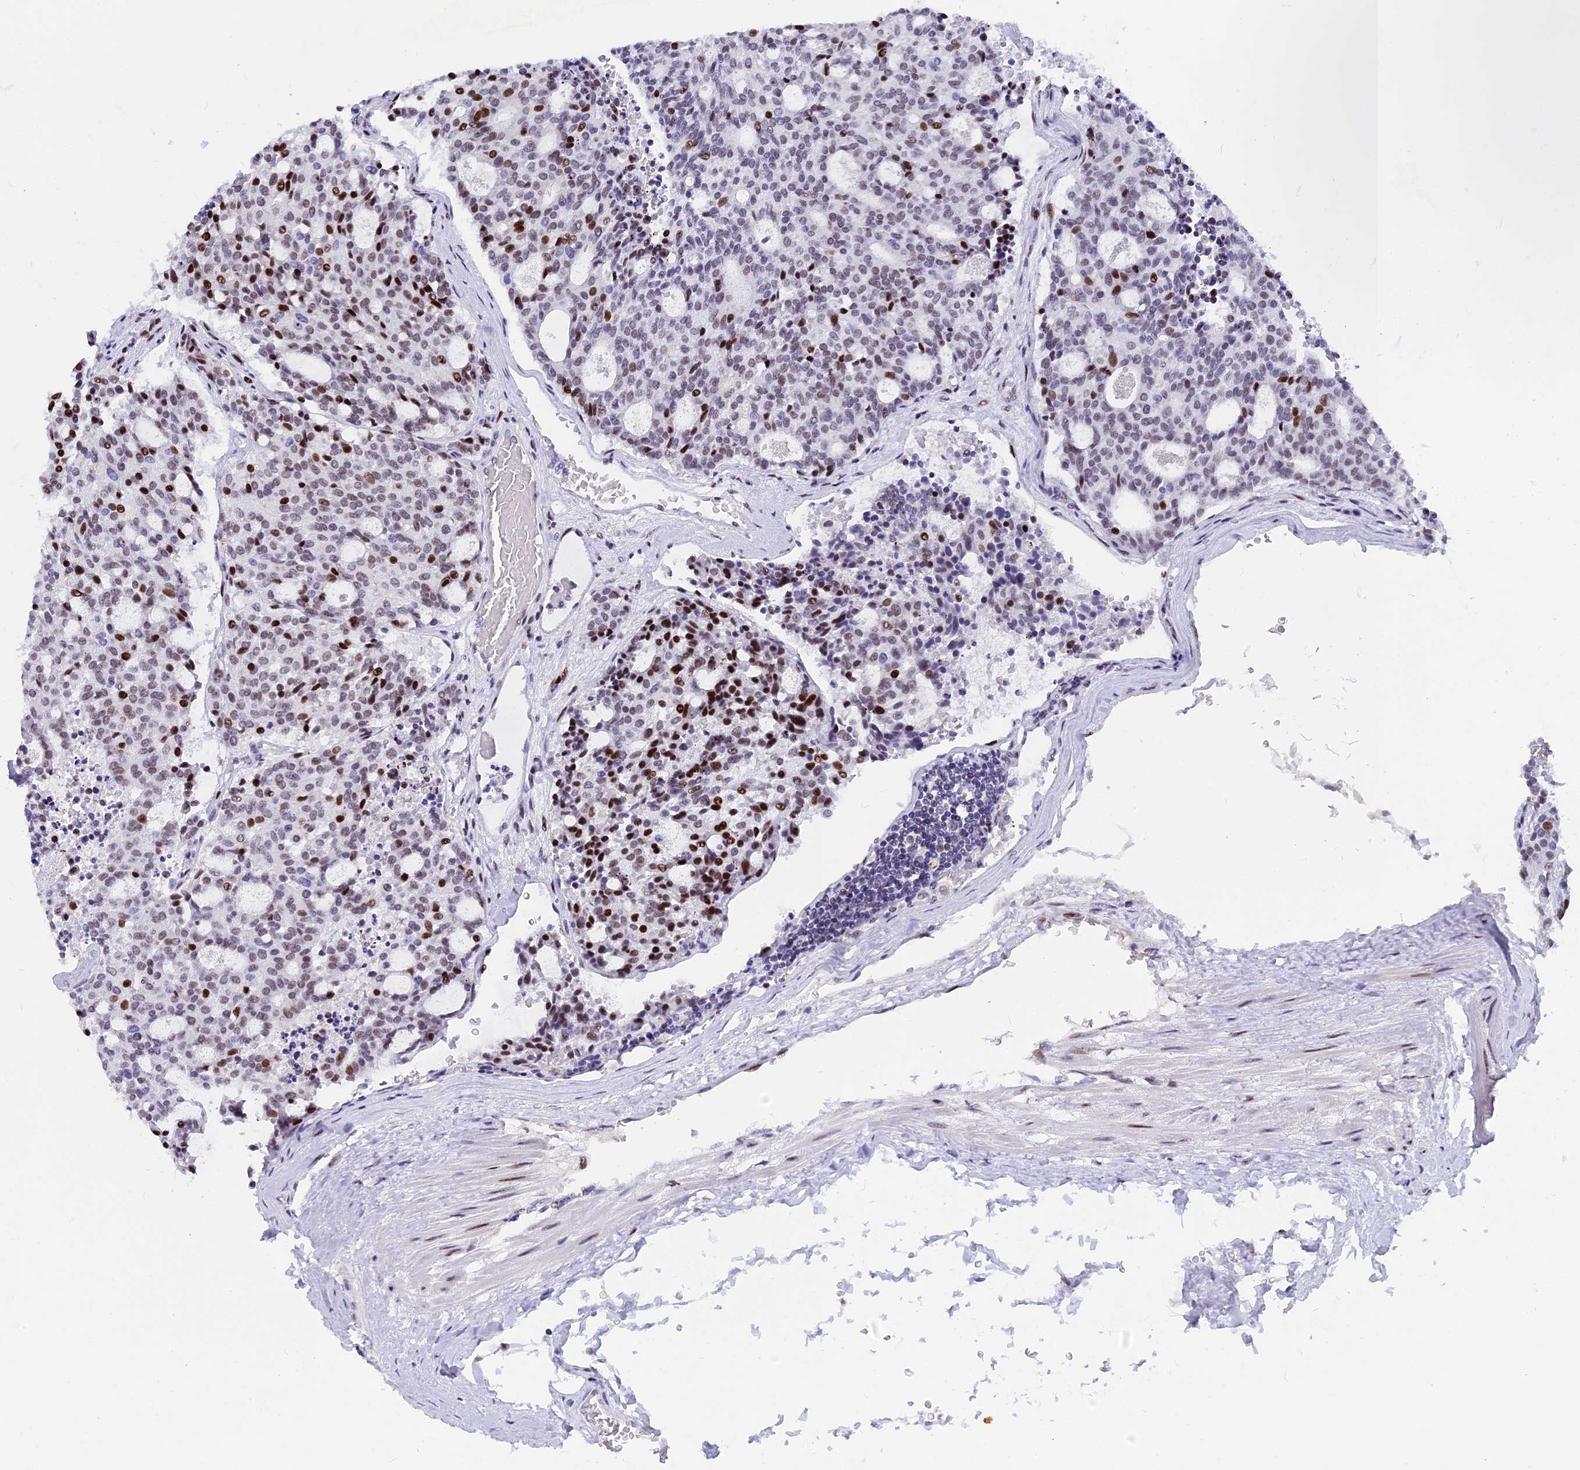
{"staining": {"intensity": "strong", "quantity": "<25%", "location": "nuclear"}, "tissue": "carcinoid", "cell_type": "Tumor cells", "image_type": "cancer", "snomed": [{"axis": "morphology", "description": "Carcinoid, malignant, NOS"}, {"axis": "topography", "description": "Pancreas"}], "caption": "Immunohistochemistry (IHC) histopathology image of carcinoid stained for a protein (brown), which exhibits medium levels of strong nuclear staining in approximately <25% of tumor cells.", "gene": "NSA2", "patient": {"sex": "female", "age": 54}}